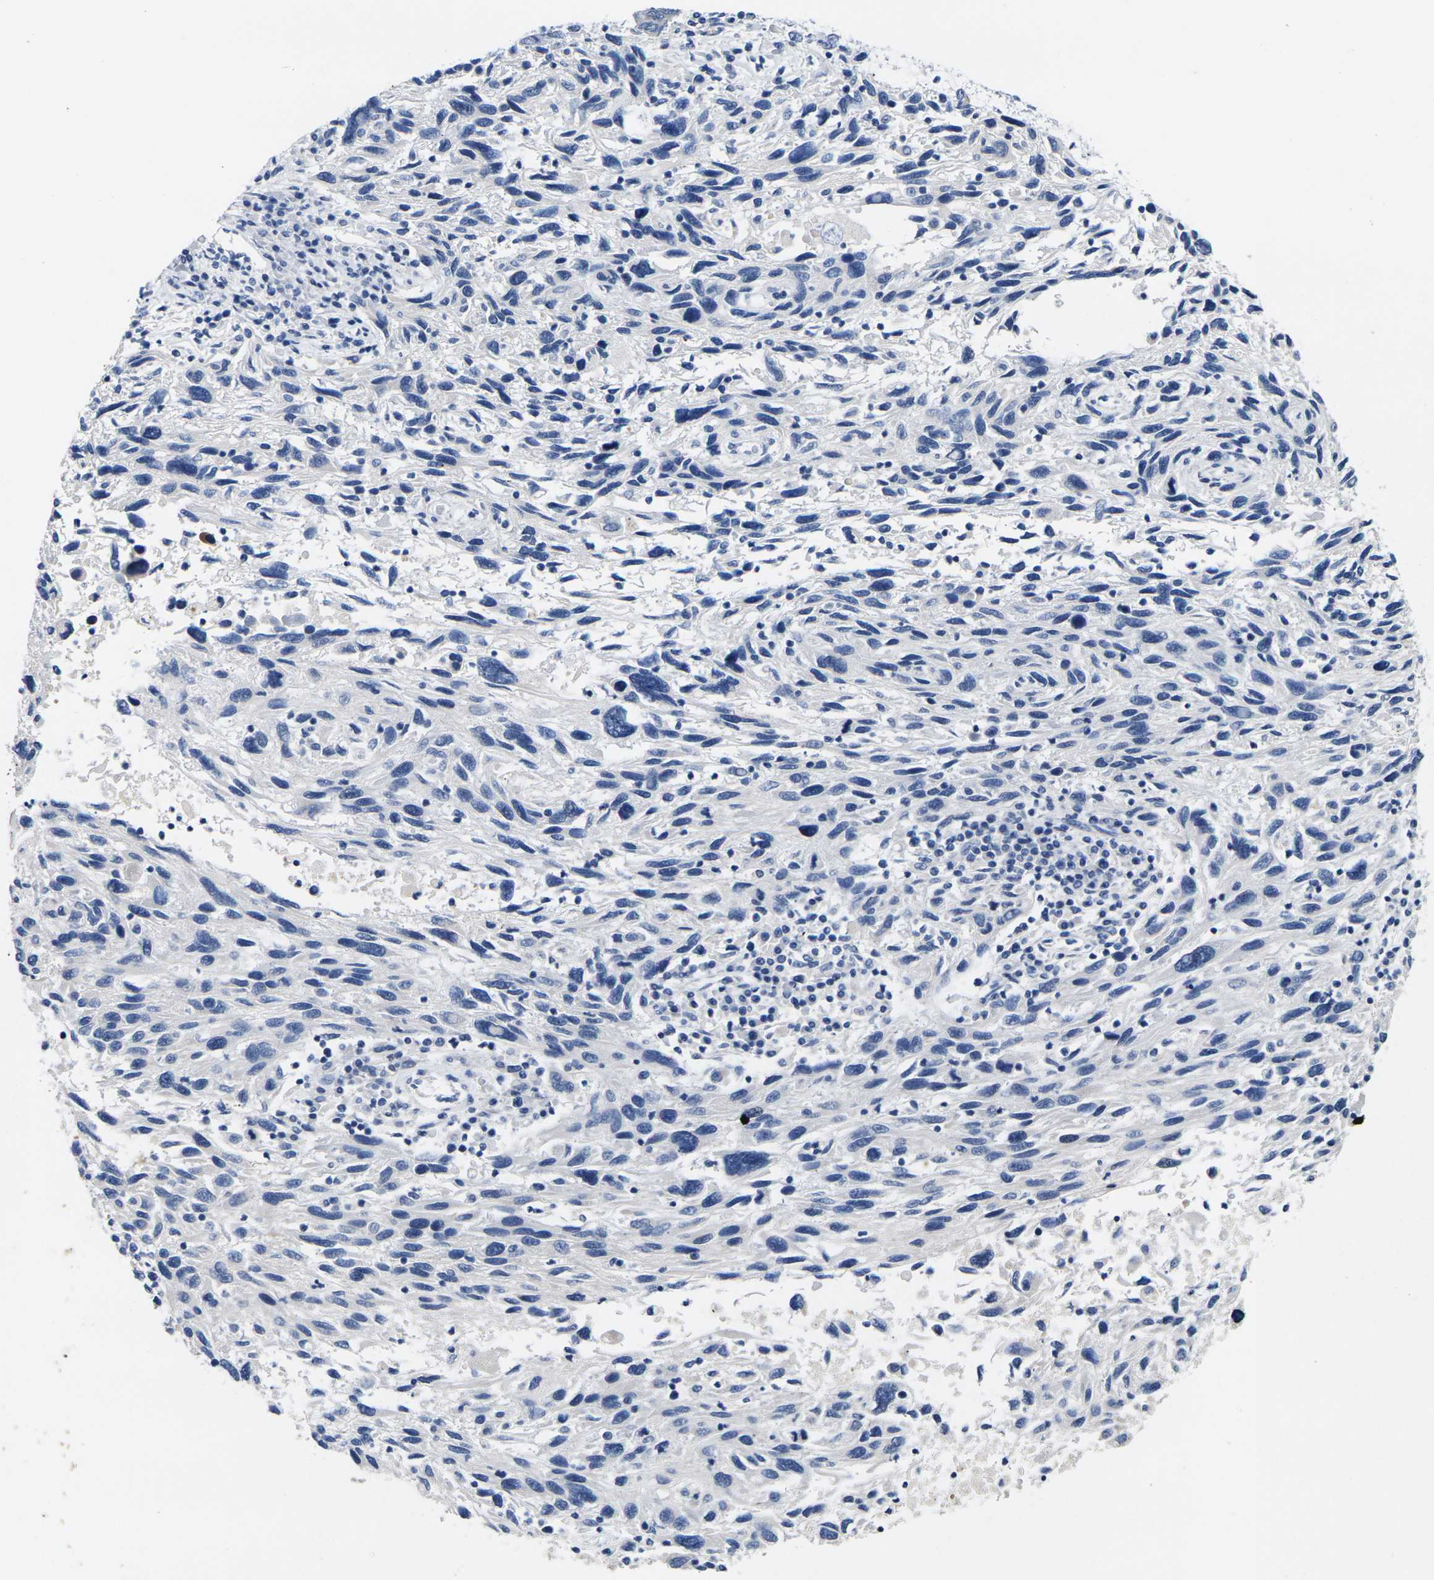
{"staining": {"intensity": "negative", "quantity": "none", "location": "none"}, "tissue": "melanoma", "cell_type": "Tumor cells", "image_type": "cancer", "snomed": [{"axis": "morphology", "description": "Malignant melanoma, NOS"}, {"axis": "topography", "description": "Skin"}], "caption": "Immunohistochemistry (IHC) photomicrograph of human malignant melanoma stained for a protein (brown), which demonstrates no staining in tumor cells.", "gene": "NOCT", "patient": {"sex": "male", "age": 53}}